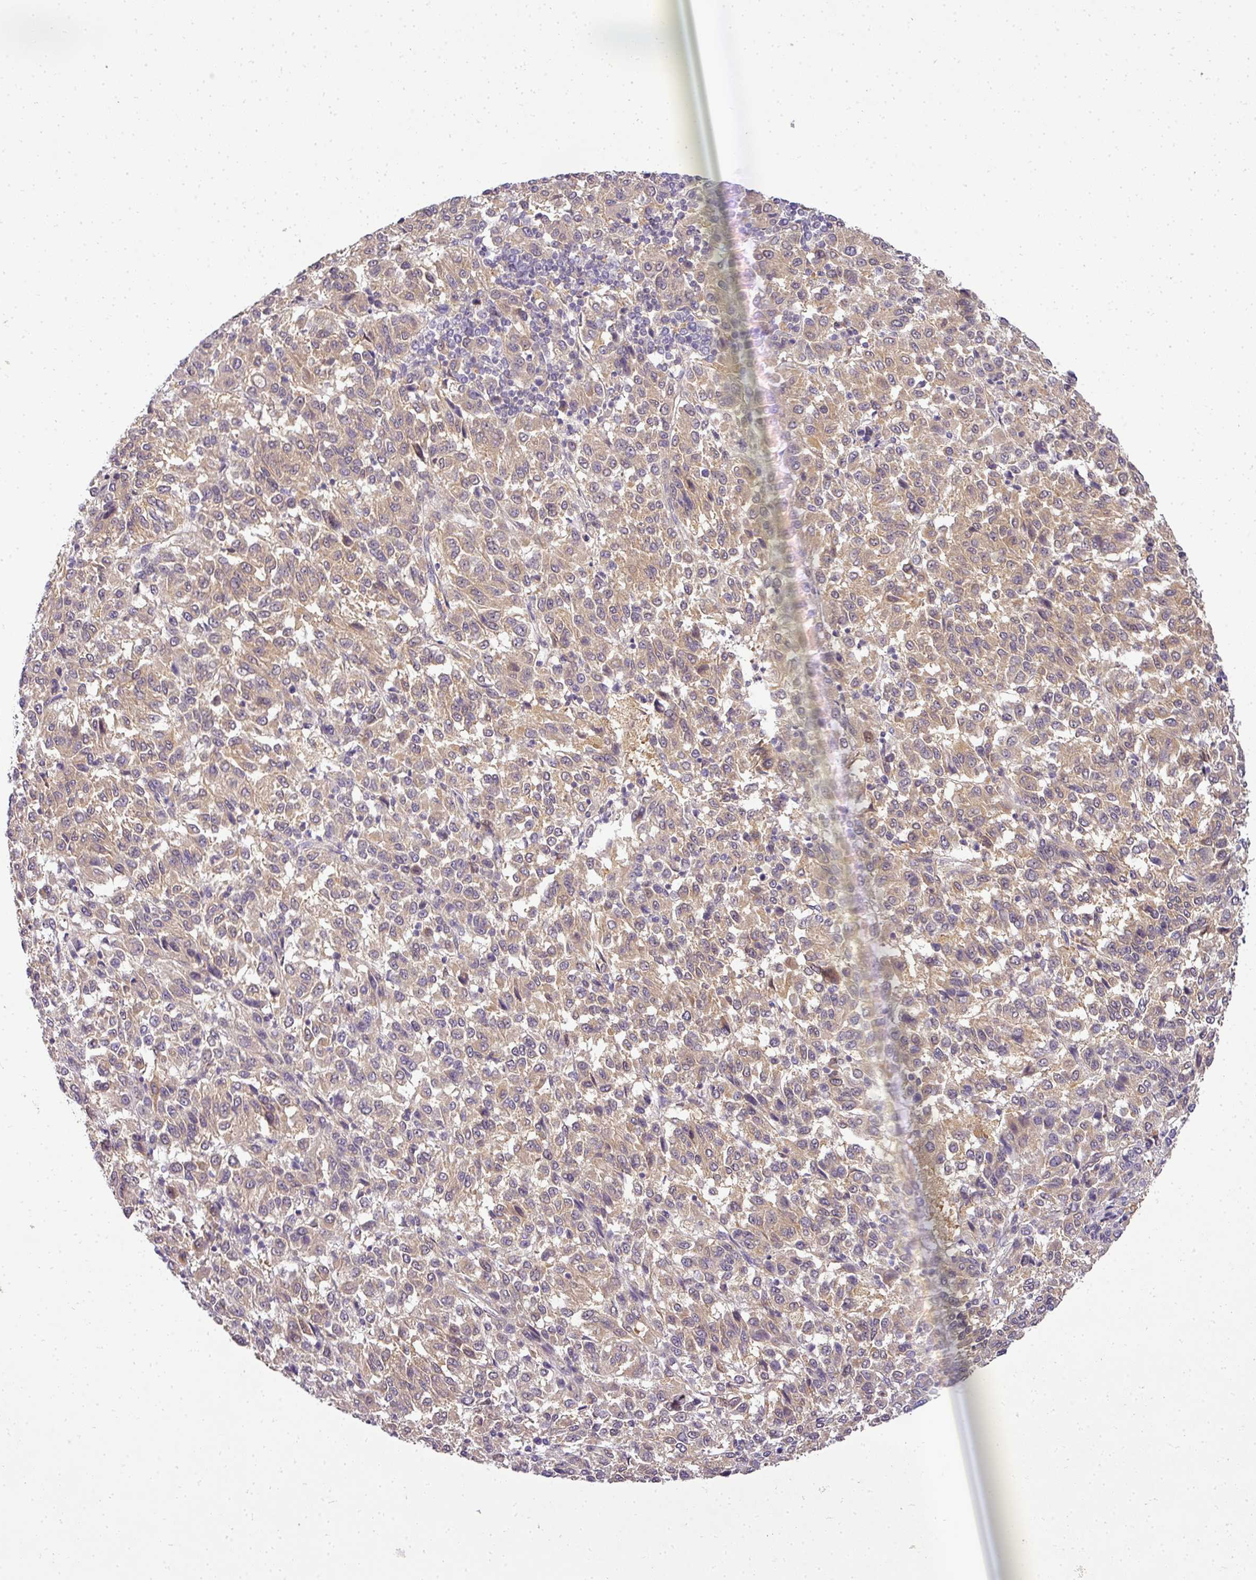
{"staining": {"intensity": "moderate", "quantity": ">75%", "location": "cytoplasmic/membranous"}, "tissue": "melanoma", "cell_type": "Tumor cells", "image_type": "cancer", "snomed": [{"axis": "morphology", "description": "Malignant melanoma, Metastatic site"}, {"axis": "topography", "description": "Lung"}], "caption": "Protein expression analysis of malignant melanoma (metastatic site) demonstrates moderate cytoplasmic/membranous staining in approximately >75% of tumor cells.", "gene": "ADH5", "patient": {"sex": "male", "age": 64}}